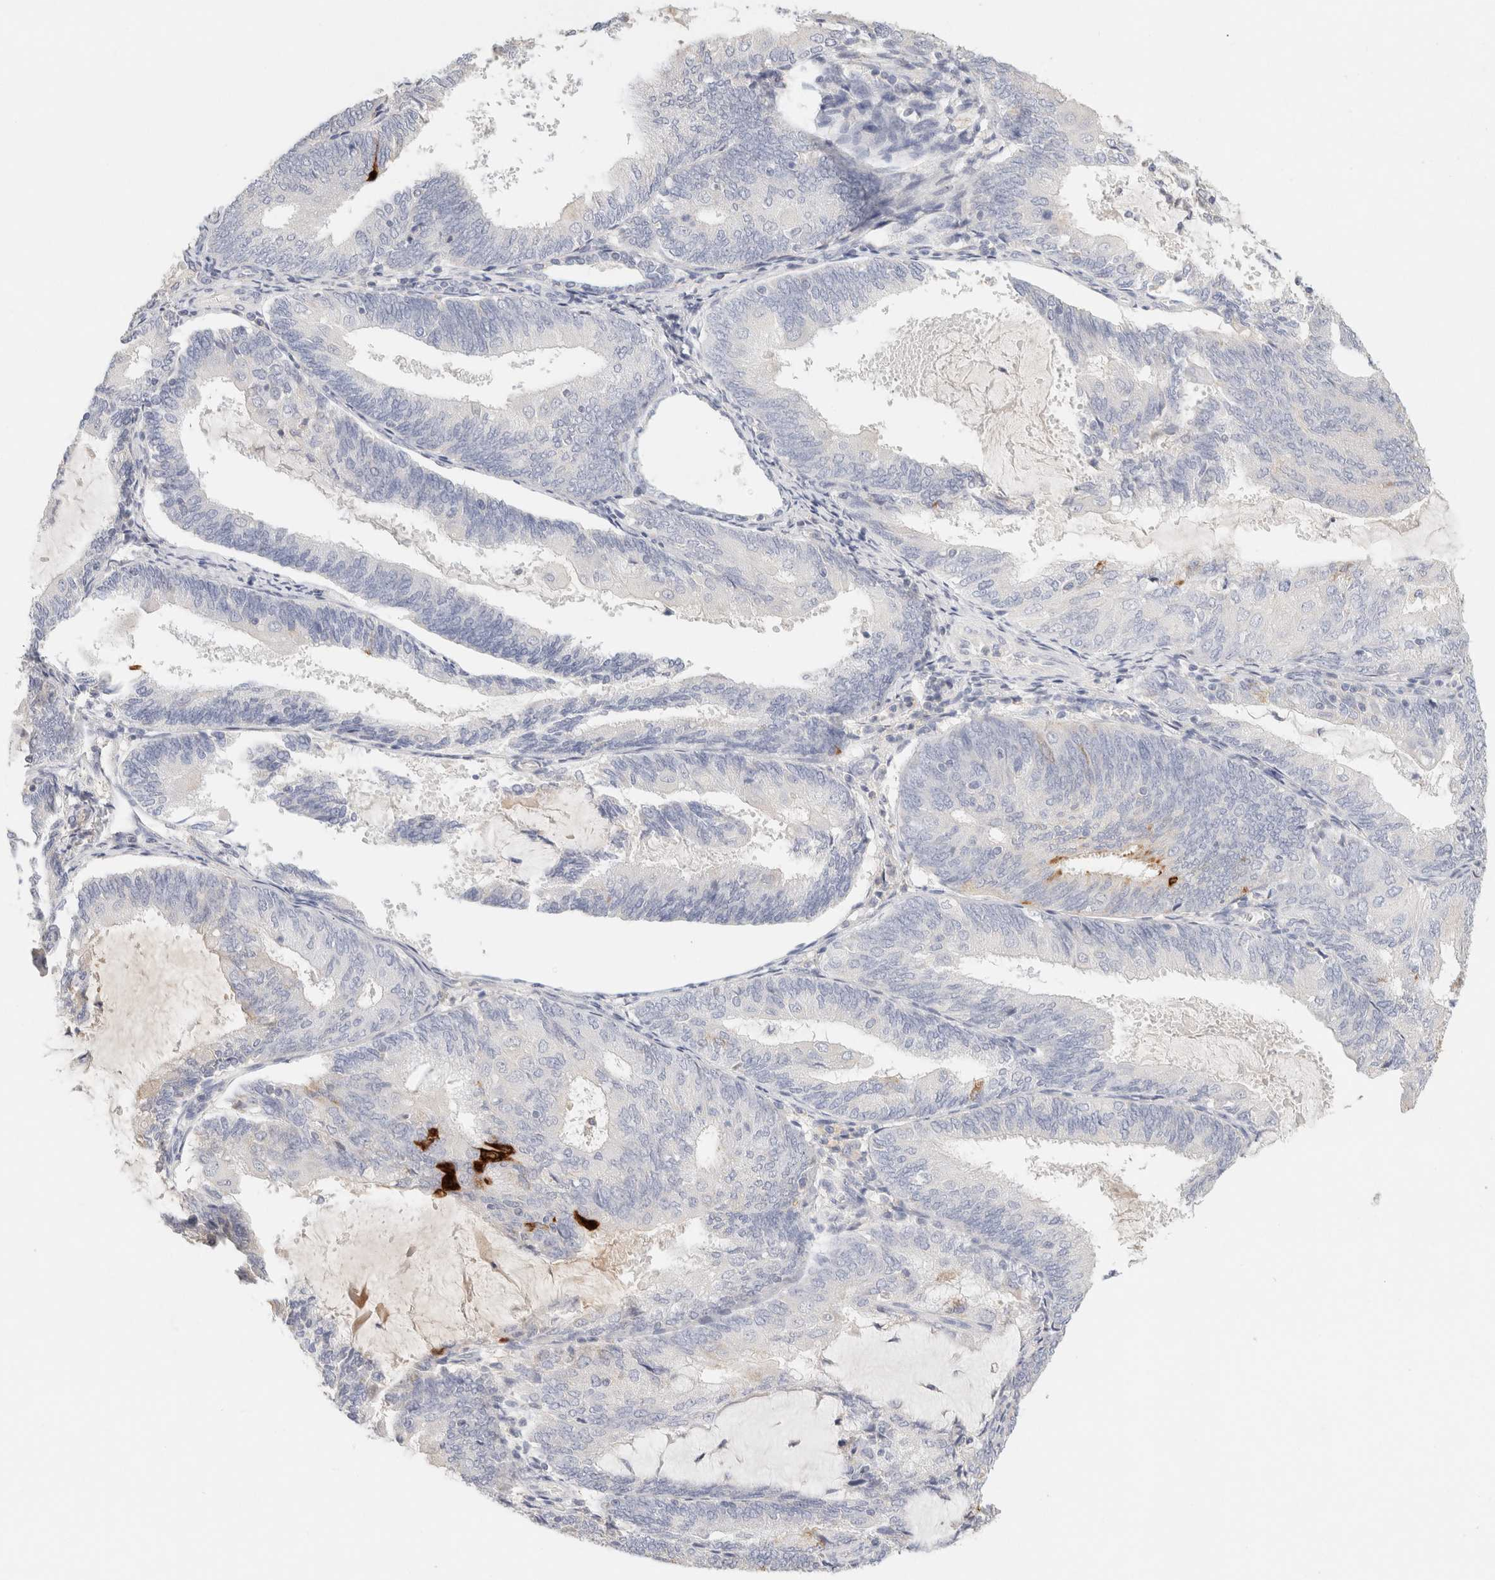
{"staining": {"intensity": "strong", "quantity": "<25%", "location": "cytoplasmic/membranous"}, "tissue": "endometrial cancer", "cell_type": "Tumor cells", "image_type": "cancer", "snomed": [{"axis": "morphology", "description": "Adenocarcinoma, NOS"}, {"axis": "topography", "description": "Endometrium"}], "caption": "Immunohistochemistry (DAB) staining of adenocarcinoma (endometrial) shows strong cytoplasmic/membranous protein expression in about <25% of tumor cells. Nuclei are stained in blue.", "gene": "SCGB2A2", "patient": {"sex": "female", "age": 81}}